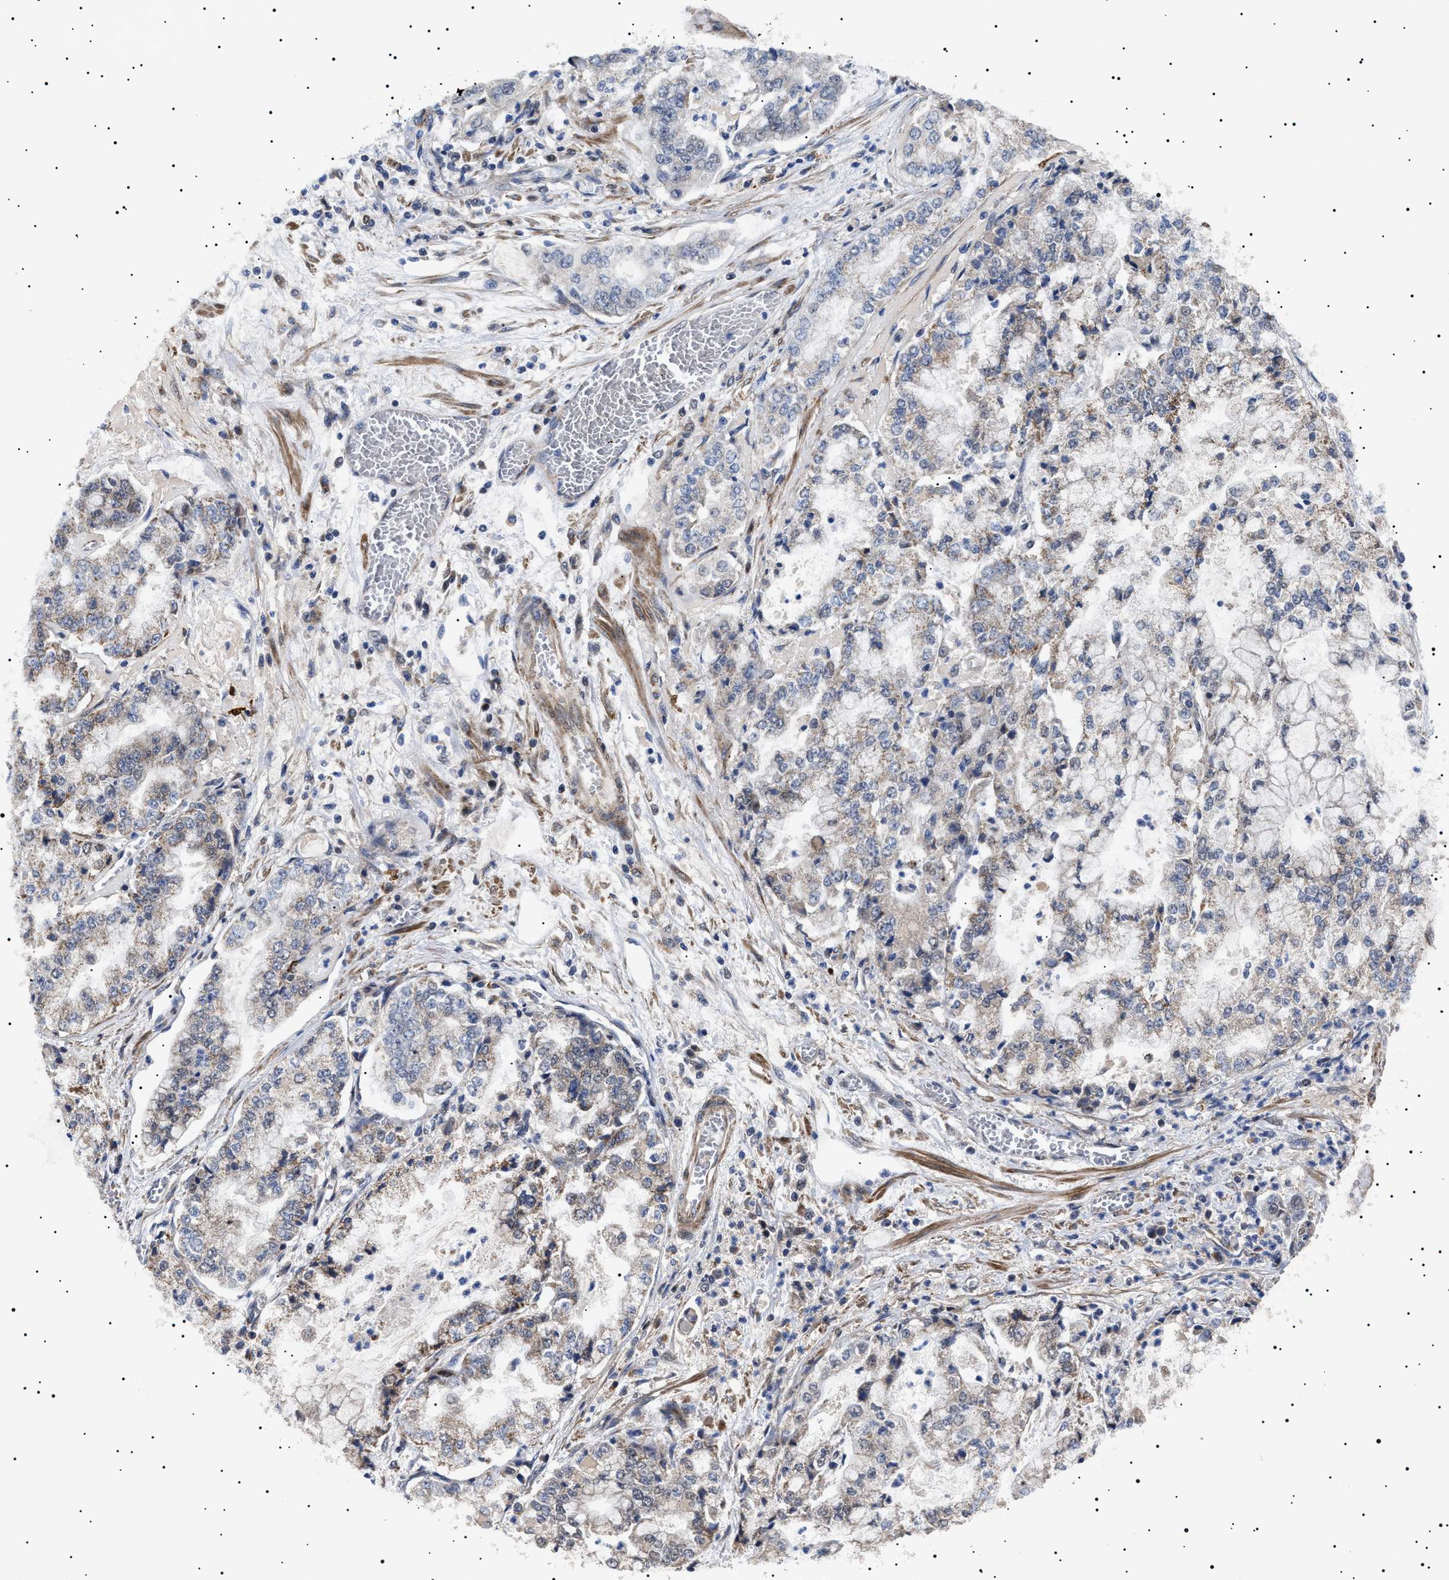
{"staining": {"intensity": "weak", "quantity": "<25%", "location": "cytoplasmic/membranous"}, "tissue": "stomach cancer", "cell_type": "Tumor cells", "image_type": "cancer", "snomed": [{"axis": "morphology", "description": "Adenocarcinoma, NOS"}, {"axis": "topography", "description": "Stomach"}], "caption": "This is an immunohistochemistry photomicrograph of stomach adenocarcinoma. There is no staining in tumor cells.", "gene": "RAB34", "patient": {"sex": "male", "age": 76}}